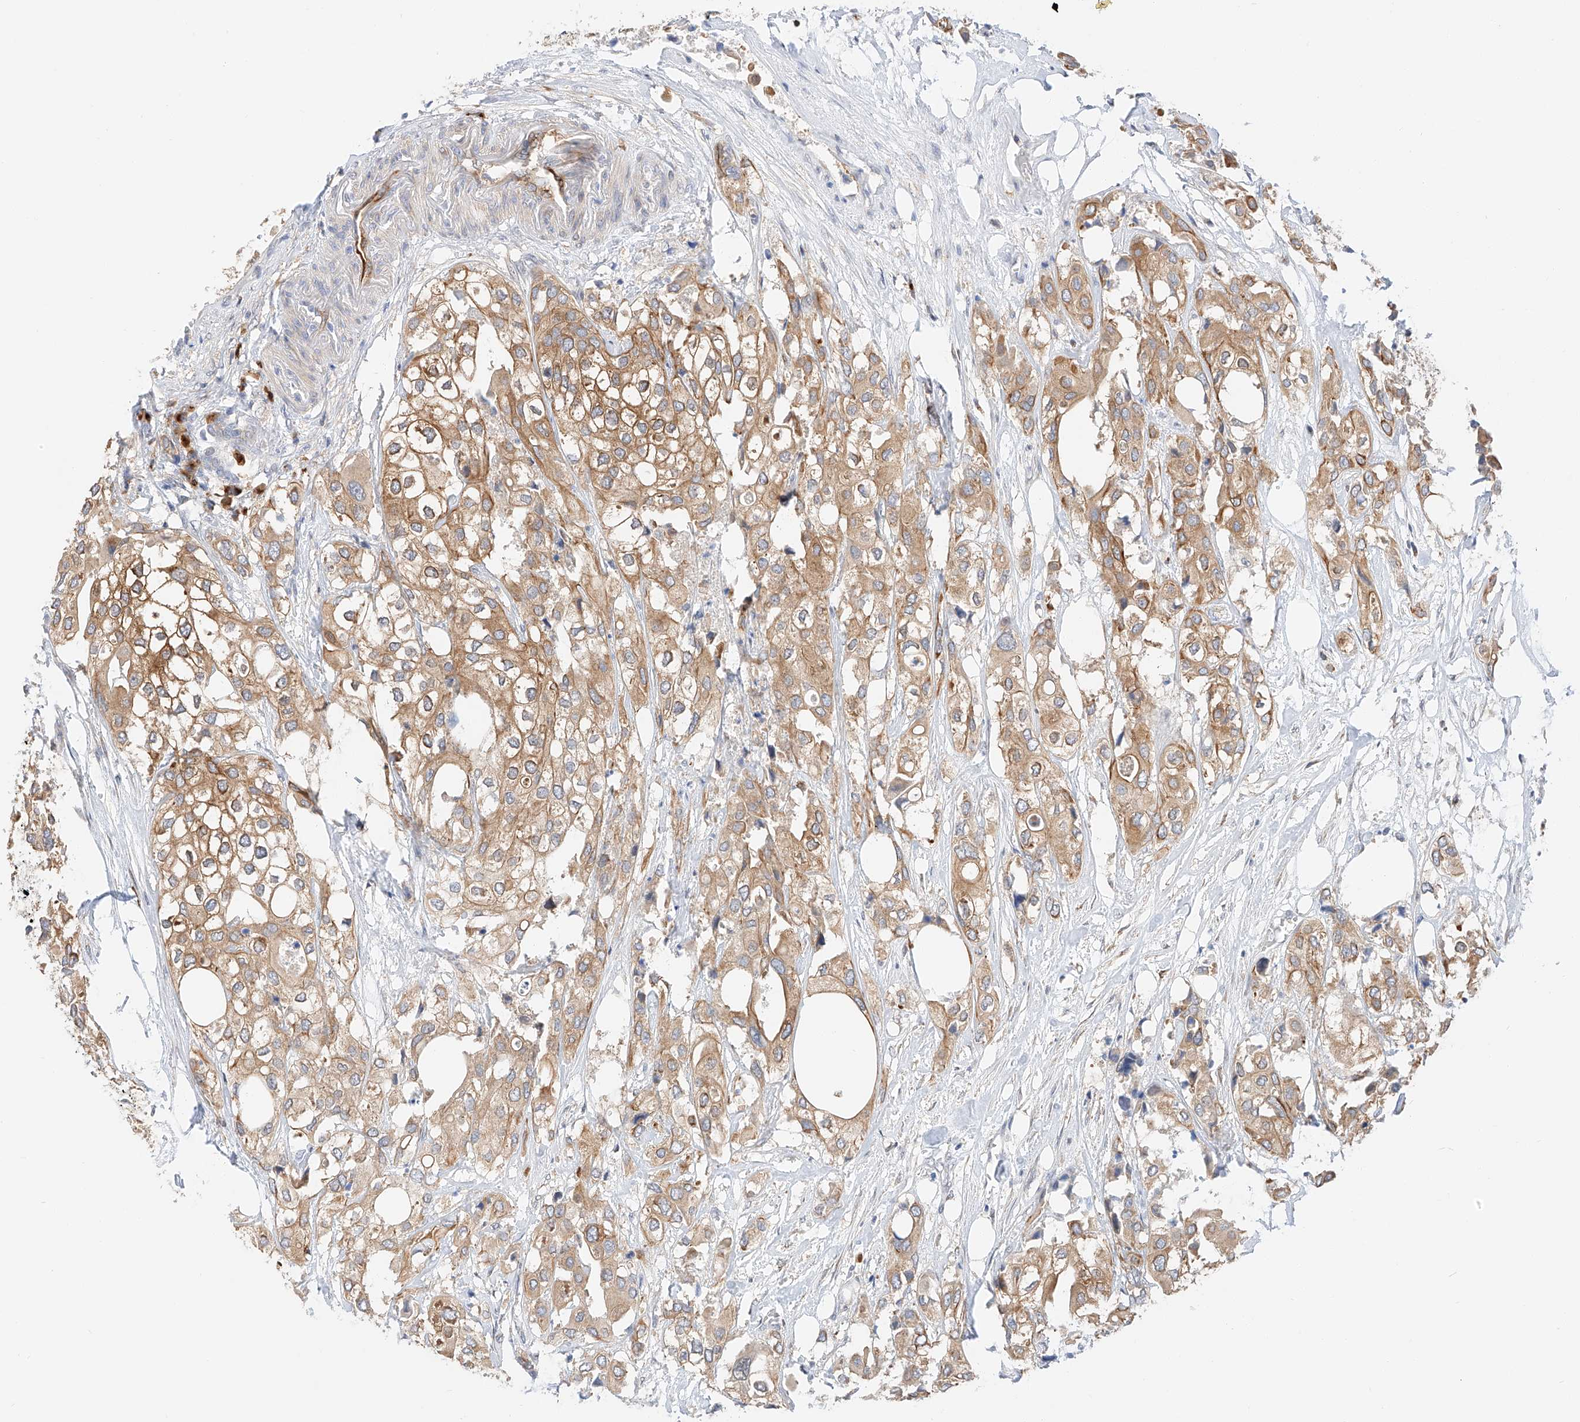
{"staining": {"intensity": "moderate", "quantity": ">75%", "location": "cytoplasmic/membranous"}, "tissue": "urothelial cancer", "cell_type": "Tumor cells", "image_type": "cancer", "snomed": [{"axis": "morphology", "description": "Urothelial carcinoma, High grade"}, {"axis": "topography", "description": "Urinary bladder"}], "caption": "Tumor cells display medium levels of moderate cytoplasmic/membranous expression in approximately >75% of cells in human urothelial carcinoma (high-grade). (Stains: DAB (3,3'-diaminobenzidine) in brown, nuclei in blue, Microscopy: brightfield microscopy at high magnification).", "gene": "CARMIL1", "patient": {"sex": "male", "age": 64}}